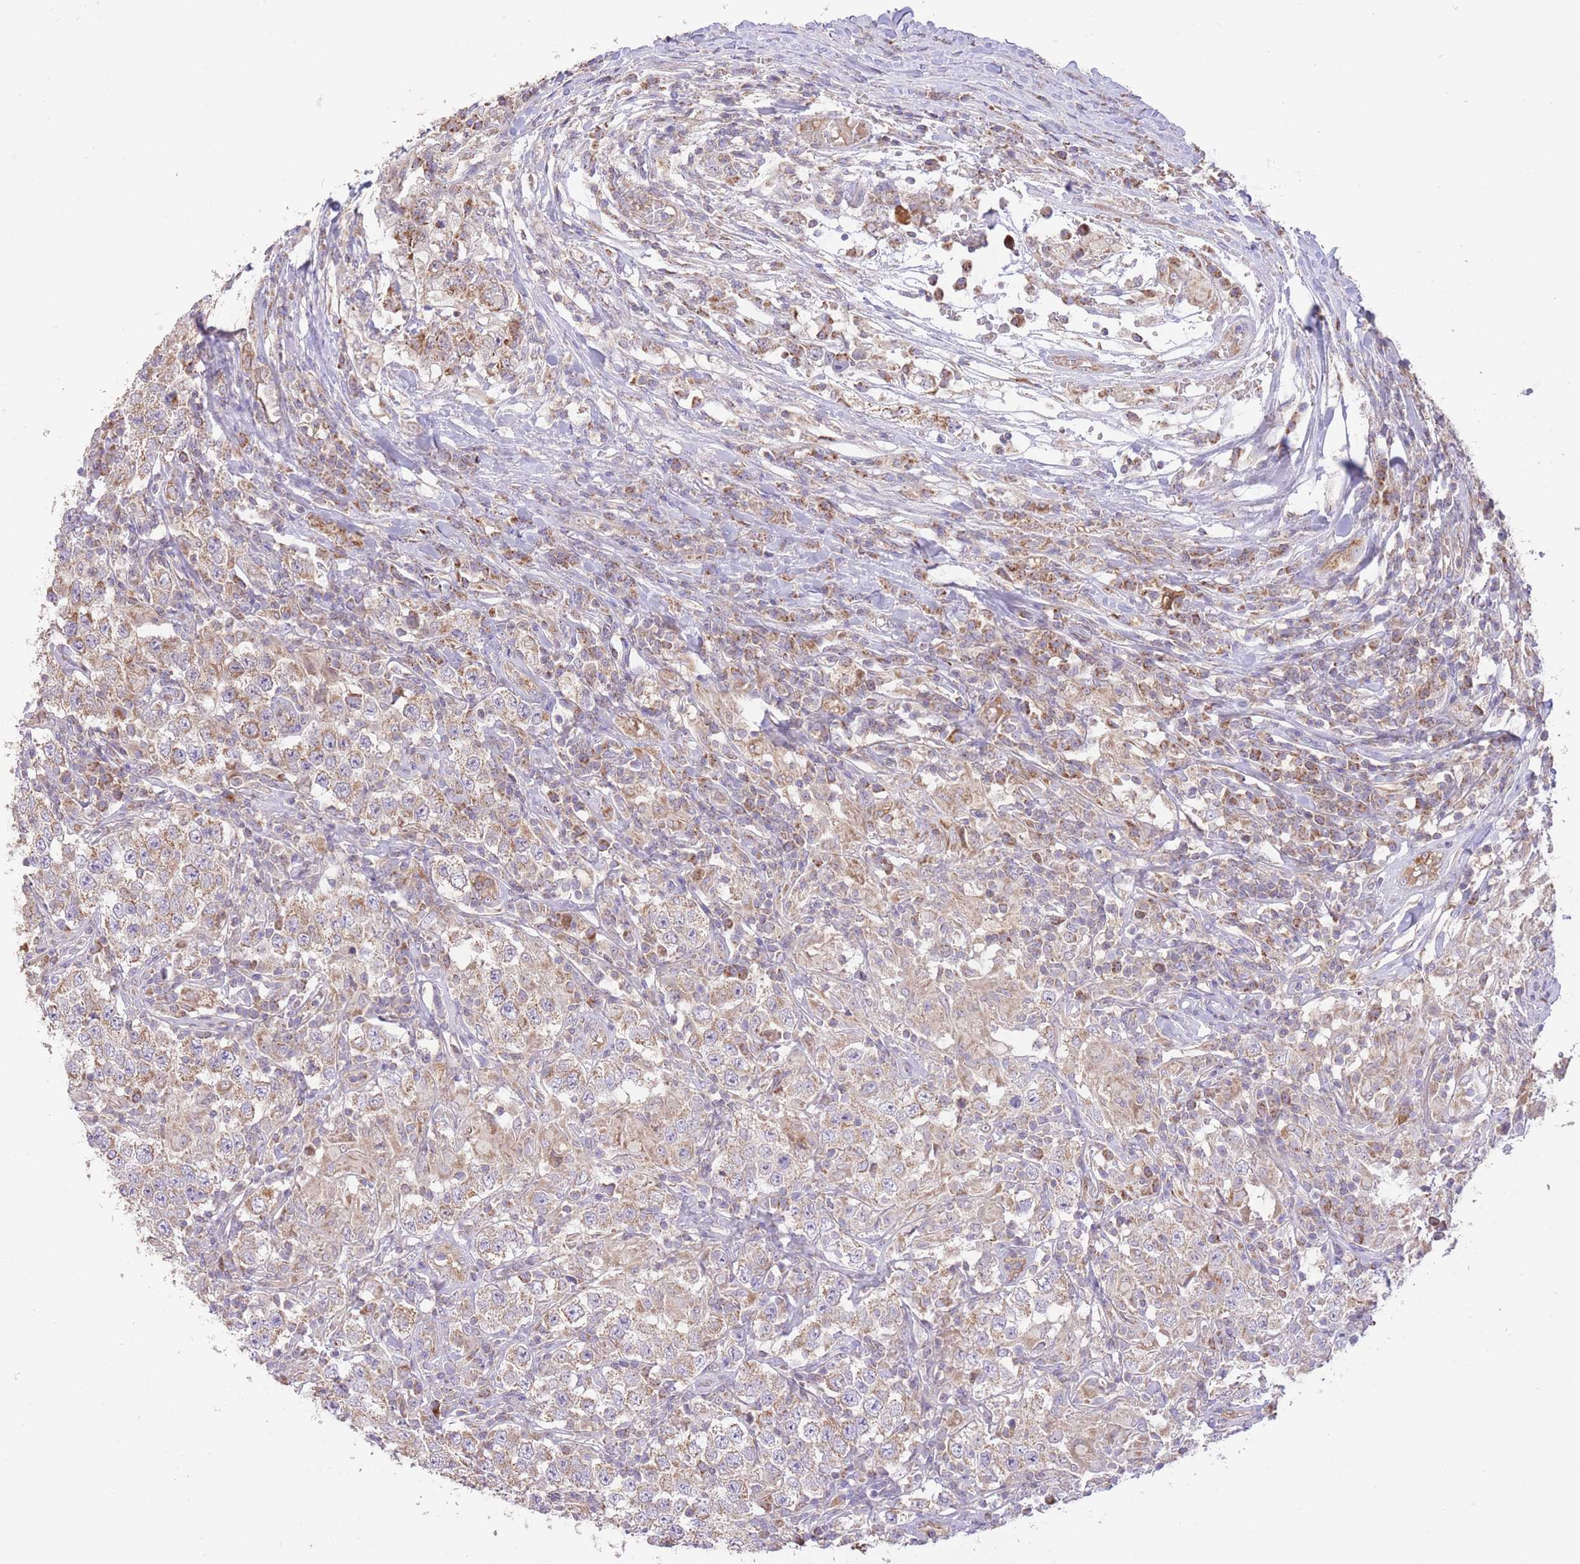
{"staining": {"intensity": "moderate", "quantity": "<25%", "location": "cytoplasmic/membranous"}, "tissue": "testis cancer", "cell_type": "Tumor cells", "image_type": "cancer", "snomed": [{"axis": "morphology", "description": "Seminoma, NOS"}, {"axis": "morphology", "description": "Carcinoma, Embryonal, NOS"}, {"axis": "topography", "description": "Testis"}], "caption": "Protein analysis of embryonal carcinoma (testis) tissue exhibits moderate cytoplasmic/membranous positivity in approximately <25% of tumor cells. The protein is stained brown, and the nuclei are stained in blue (DAB (3,3'-diaminobenzidine) IHC with brightfield microscopy, high magnification).", "gene": "PREP", "patient": {"sex": "male", "age": 41}}